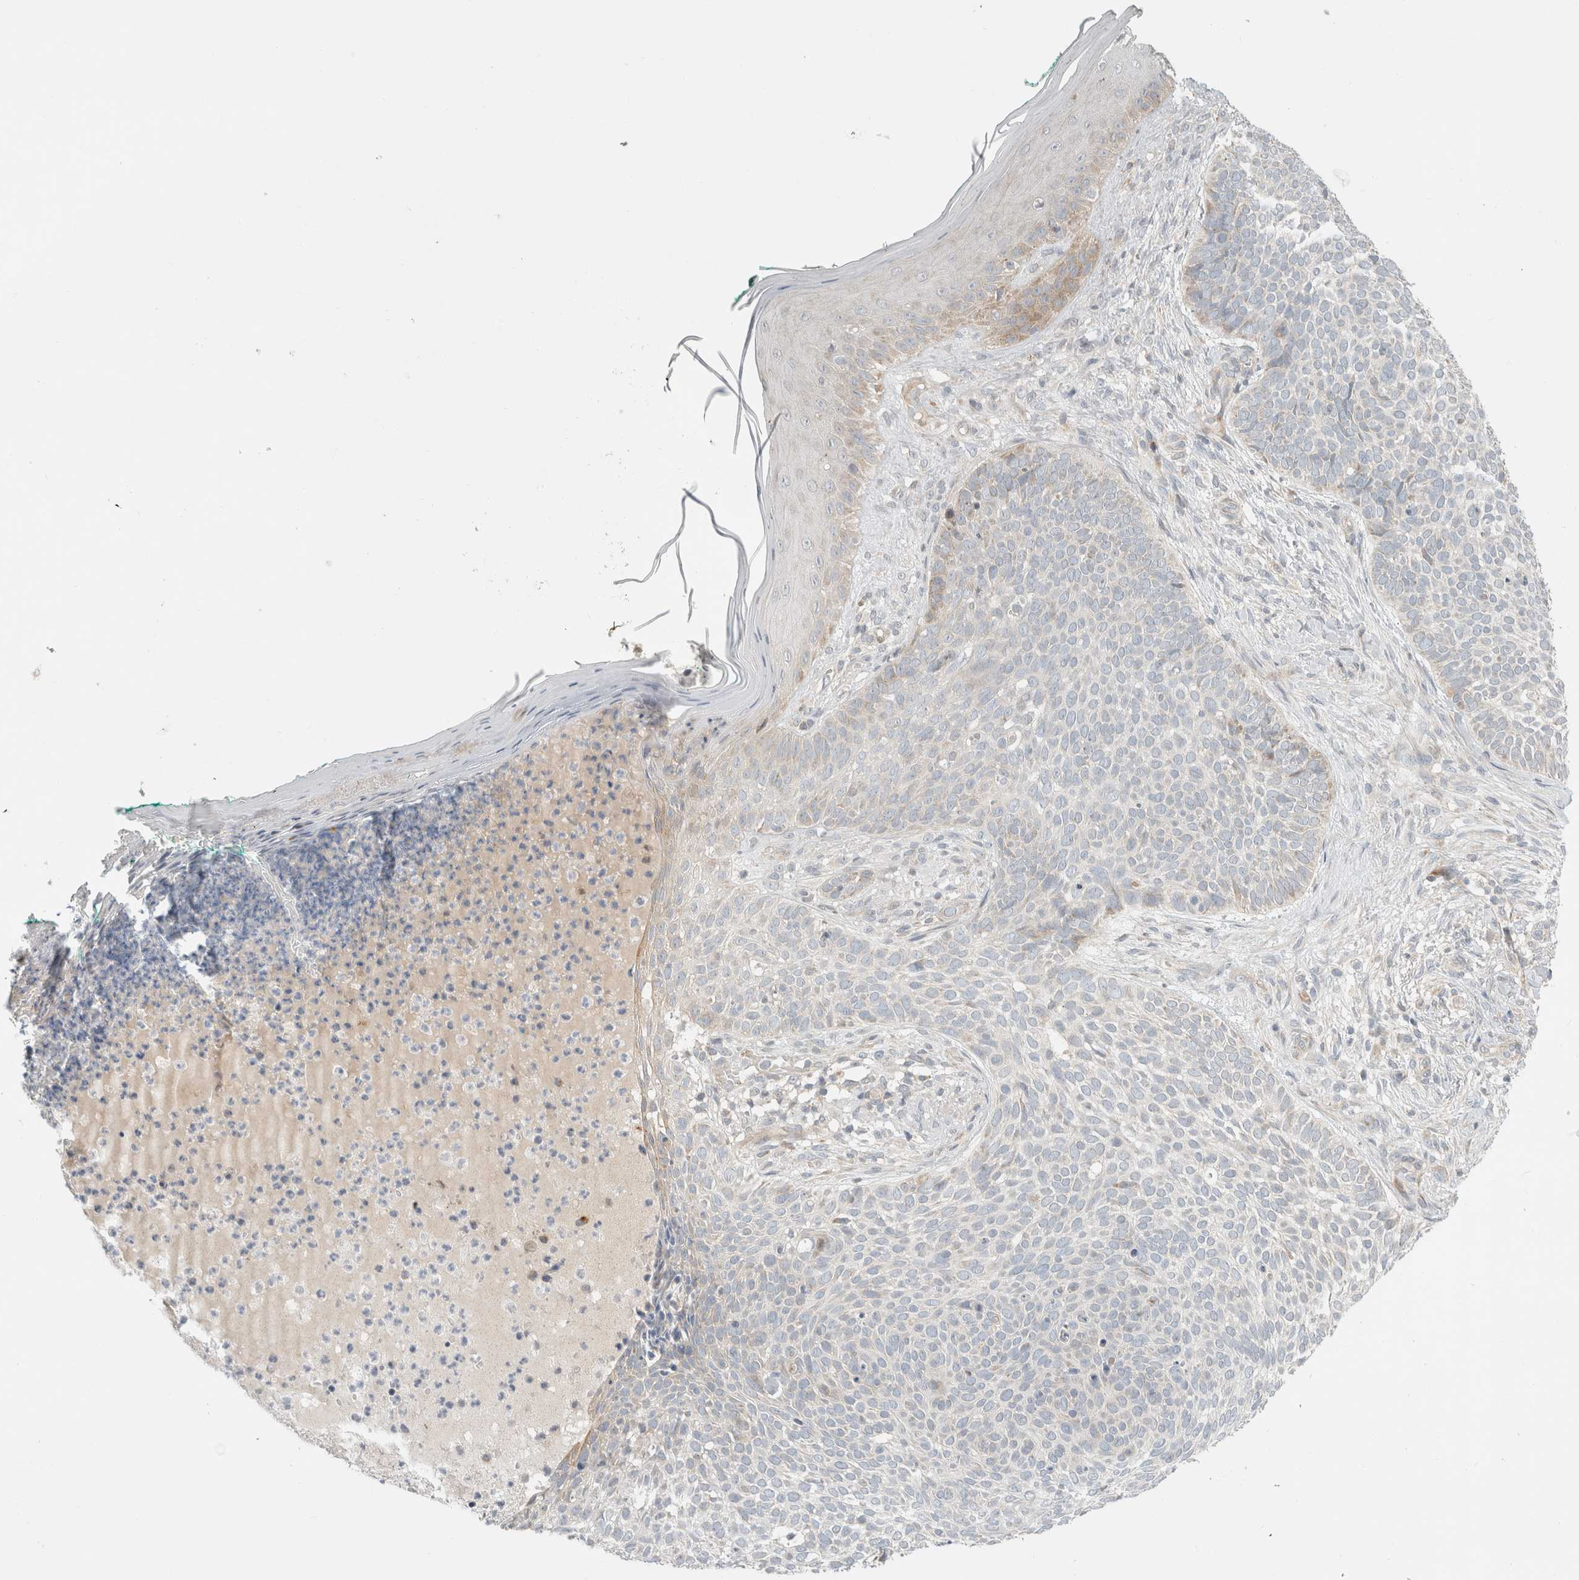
{"staining": {"intensity": "moderate", "quantity": "<25%", "location": "cytoplasmic/membranous"}, "tissue": "skin cancer", "cell_type": "Tumor cells", "image_type": "cancer", "snomed": [{"axis": "morphology", "description": "Normal tissue, NOS"}, {"axis": "morphology", "description": "Basal cell carcinoma"}, {"axis": "topography", "description": "Skin"}], "caption": "Skin cancer (basal cell carcinoma) stained with a brown dye shows moderate cytoplasmic/membranous positive expression in approximately <25% of tumor cells.", "gene": "KPNA5", "patient": {"sex": "male", "age": 67}}